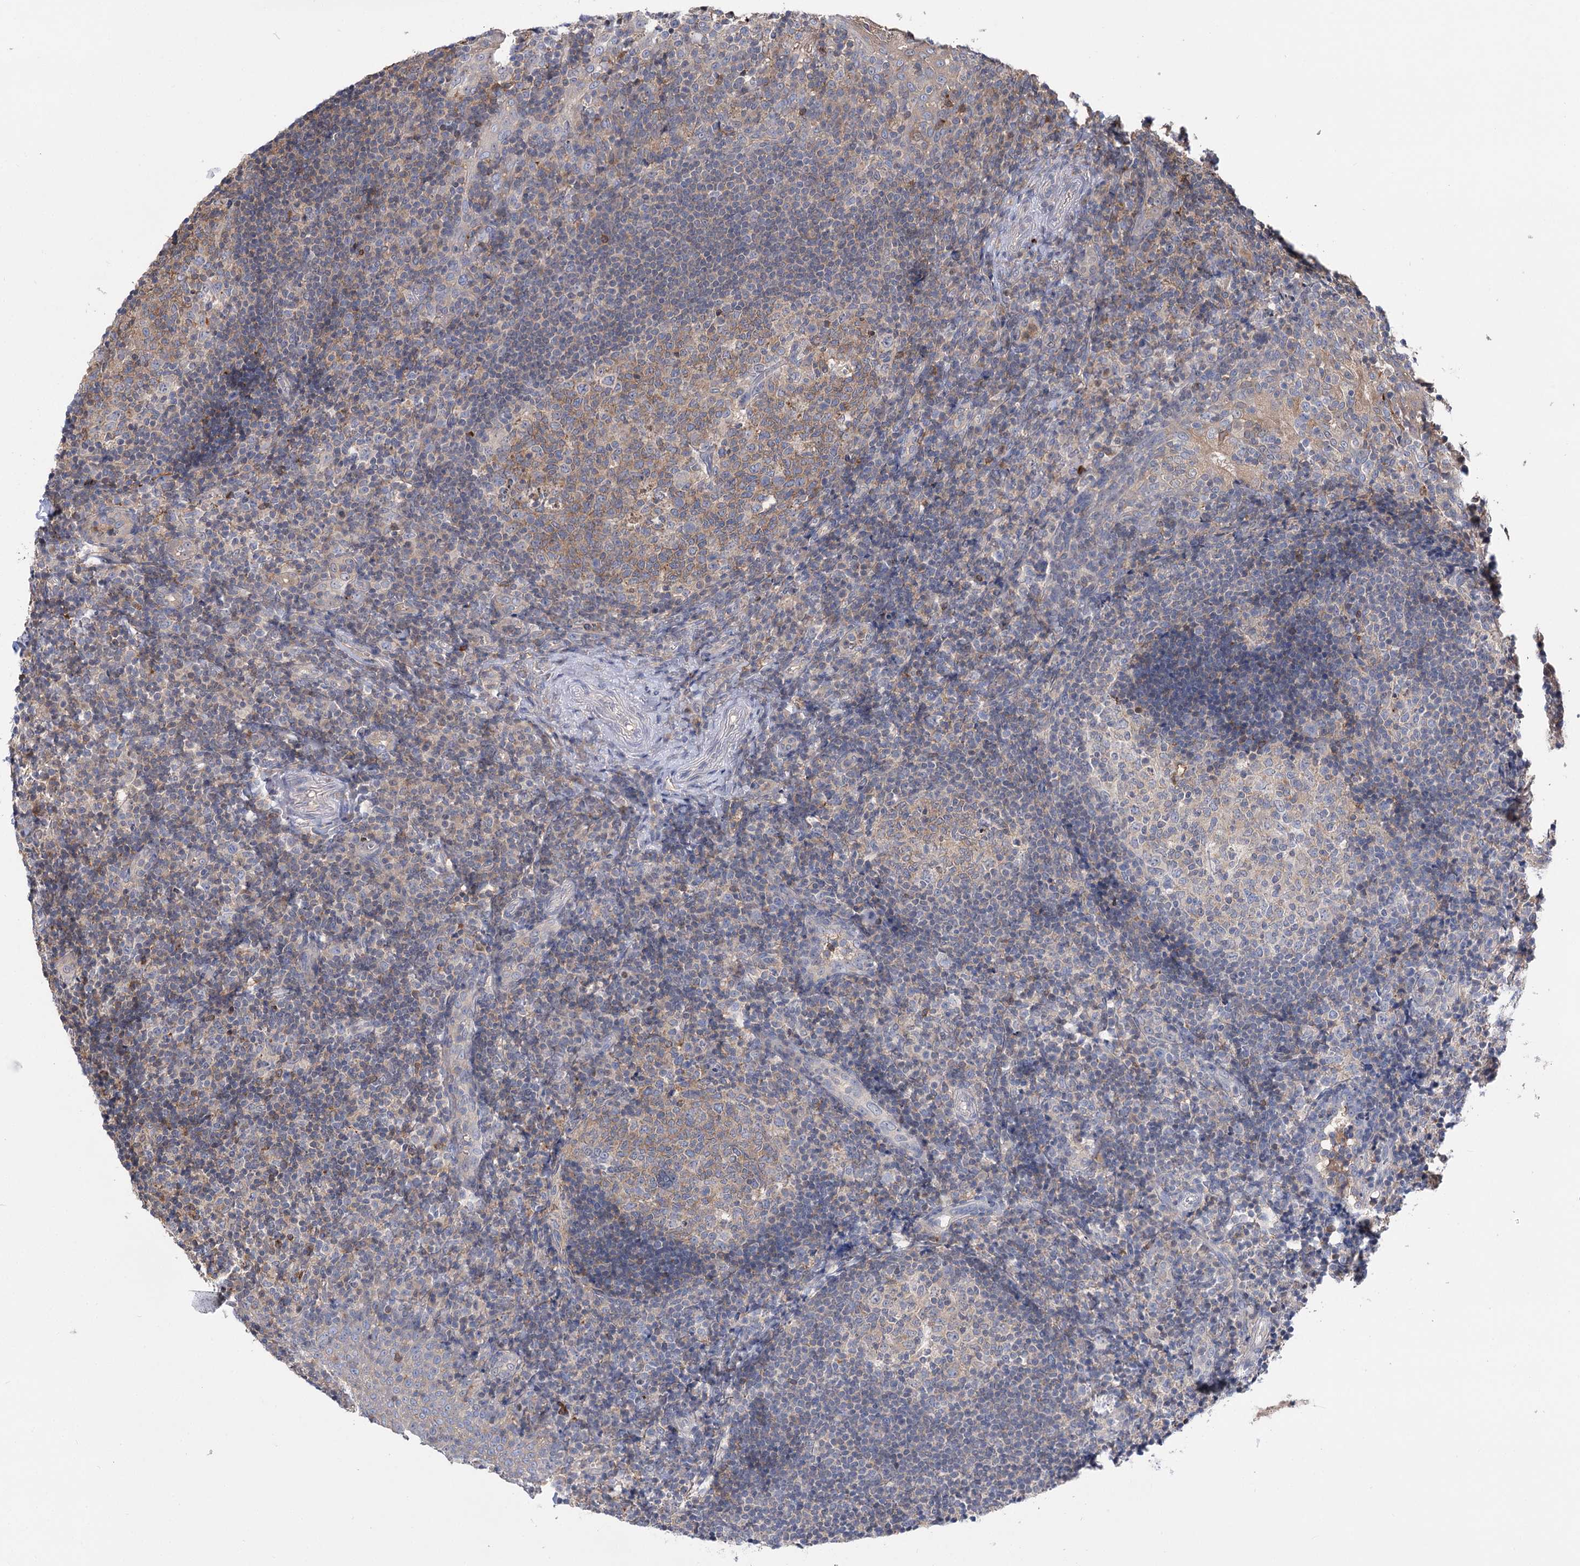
{"staining": {"intensity": "moderate", "quantity": ">75%", "location": "cytoplasmic/membranous"}, "tissue": "tonsil", "cell_type": "Germinal center cells", "image_type": "normal", "snomed": [{"axis": "morphology", "description": "Normal tissue, NOS"}, {"axis": "topography", "description": "Tonsil"}], "caption": "An immunohistochemistry (IHC) histopathology image of normal tissue is shown. Protein staining in brown shows moderate cytoplasmic/membranous positivity in tonsil within germinal center cells.", "gene": "UGP2", "patient": {"sex": "female", "age": 40}}